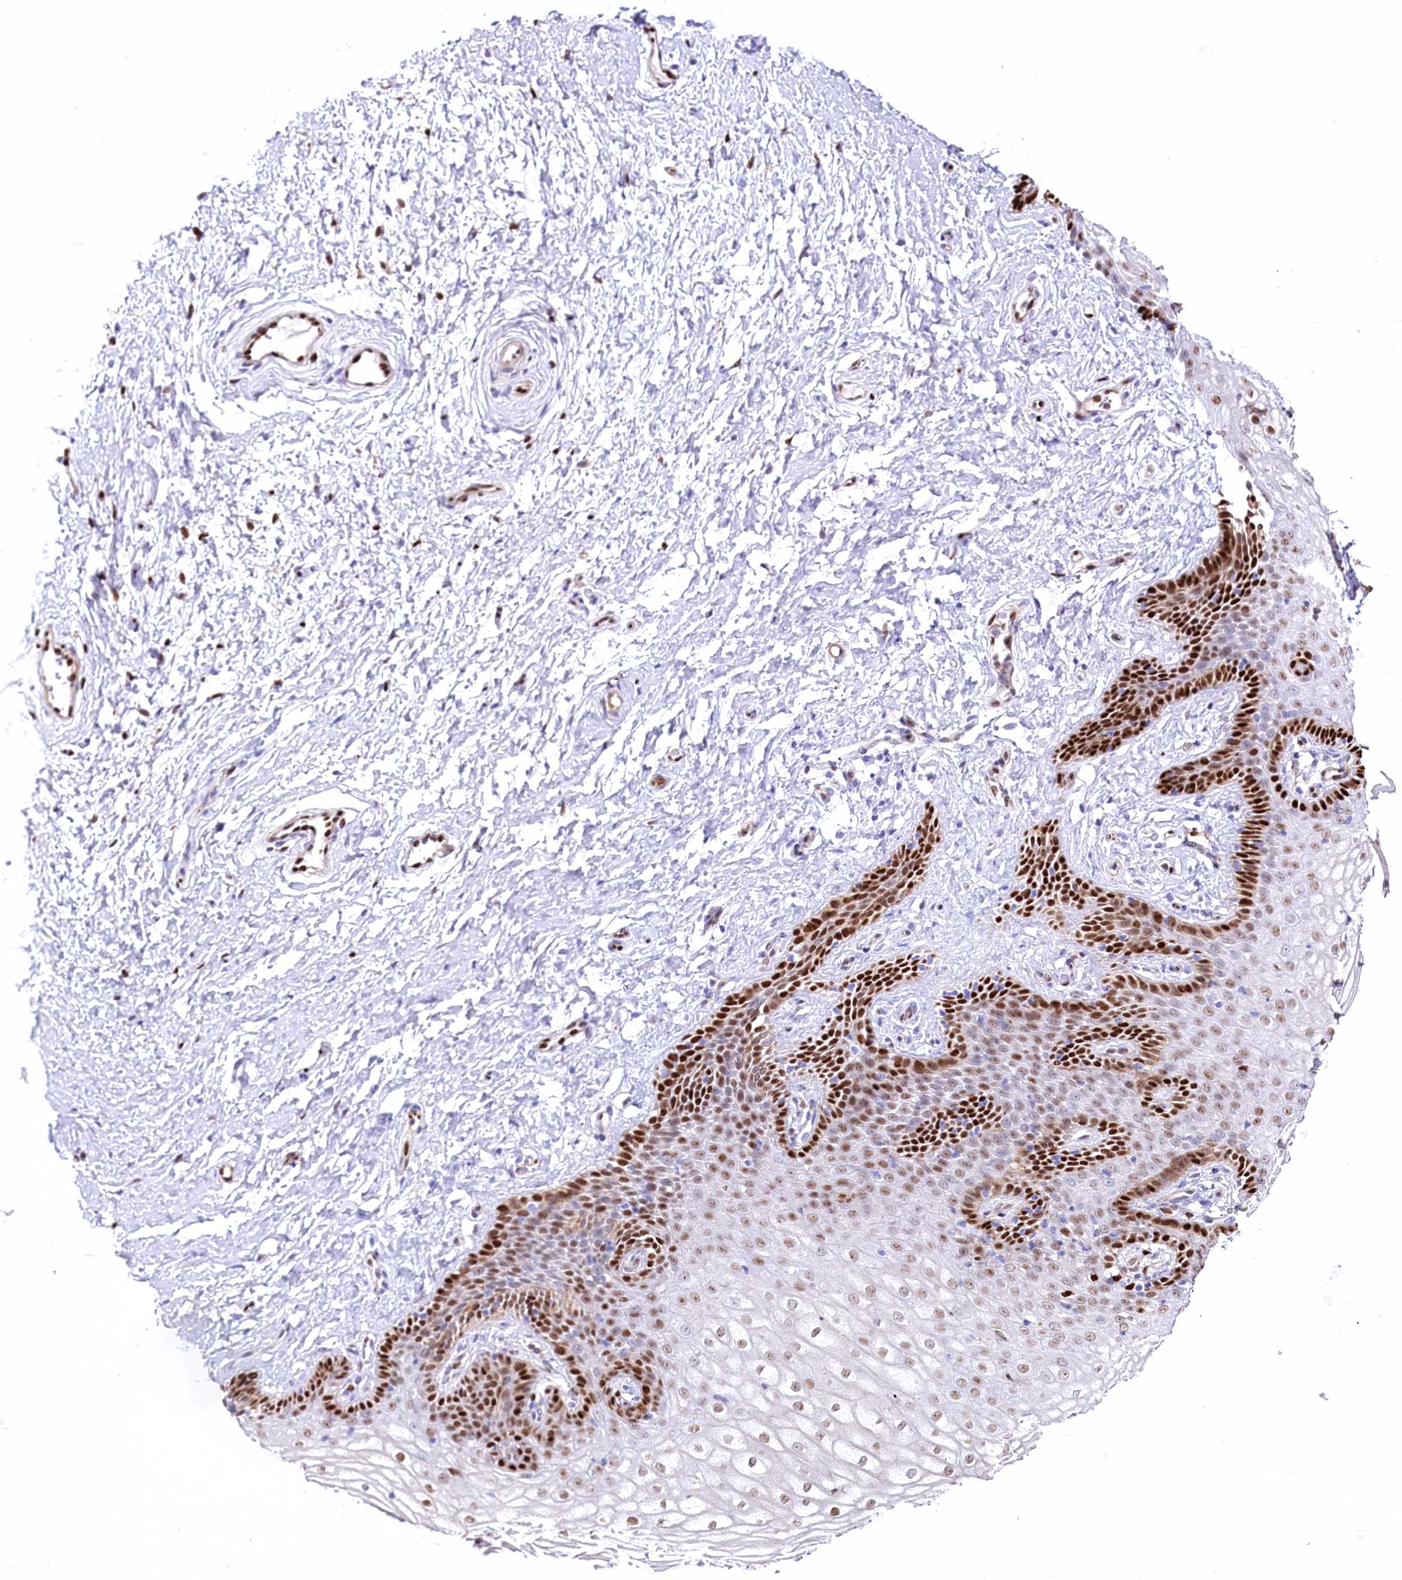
{"staining": {"intensity": "strong", "quantity": "25%-75%", "location": "nuclear"}, "tissue": "vagina", "cell_type": "Squamous epithelial cells", "image_type": "normal", "snomed": [{"axis": "morphology", "description": "Normal tissue, NOS"}, {"axis": "topography", "description": "Vagina"}, {"axis": "topography", "description": "Cervix"}], "caption": "Immunohistochemical staining of unremarkable vagina demonstrates high levels of strong nuclear staining in approximately 25%-75% of squamous epithelial cells.", "gene": "PTMS", "patient": {"sex": "female", "age": 40}}